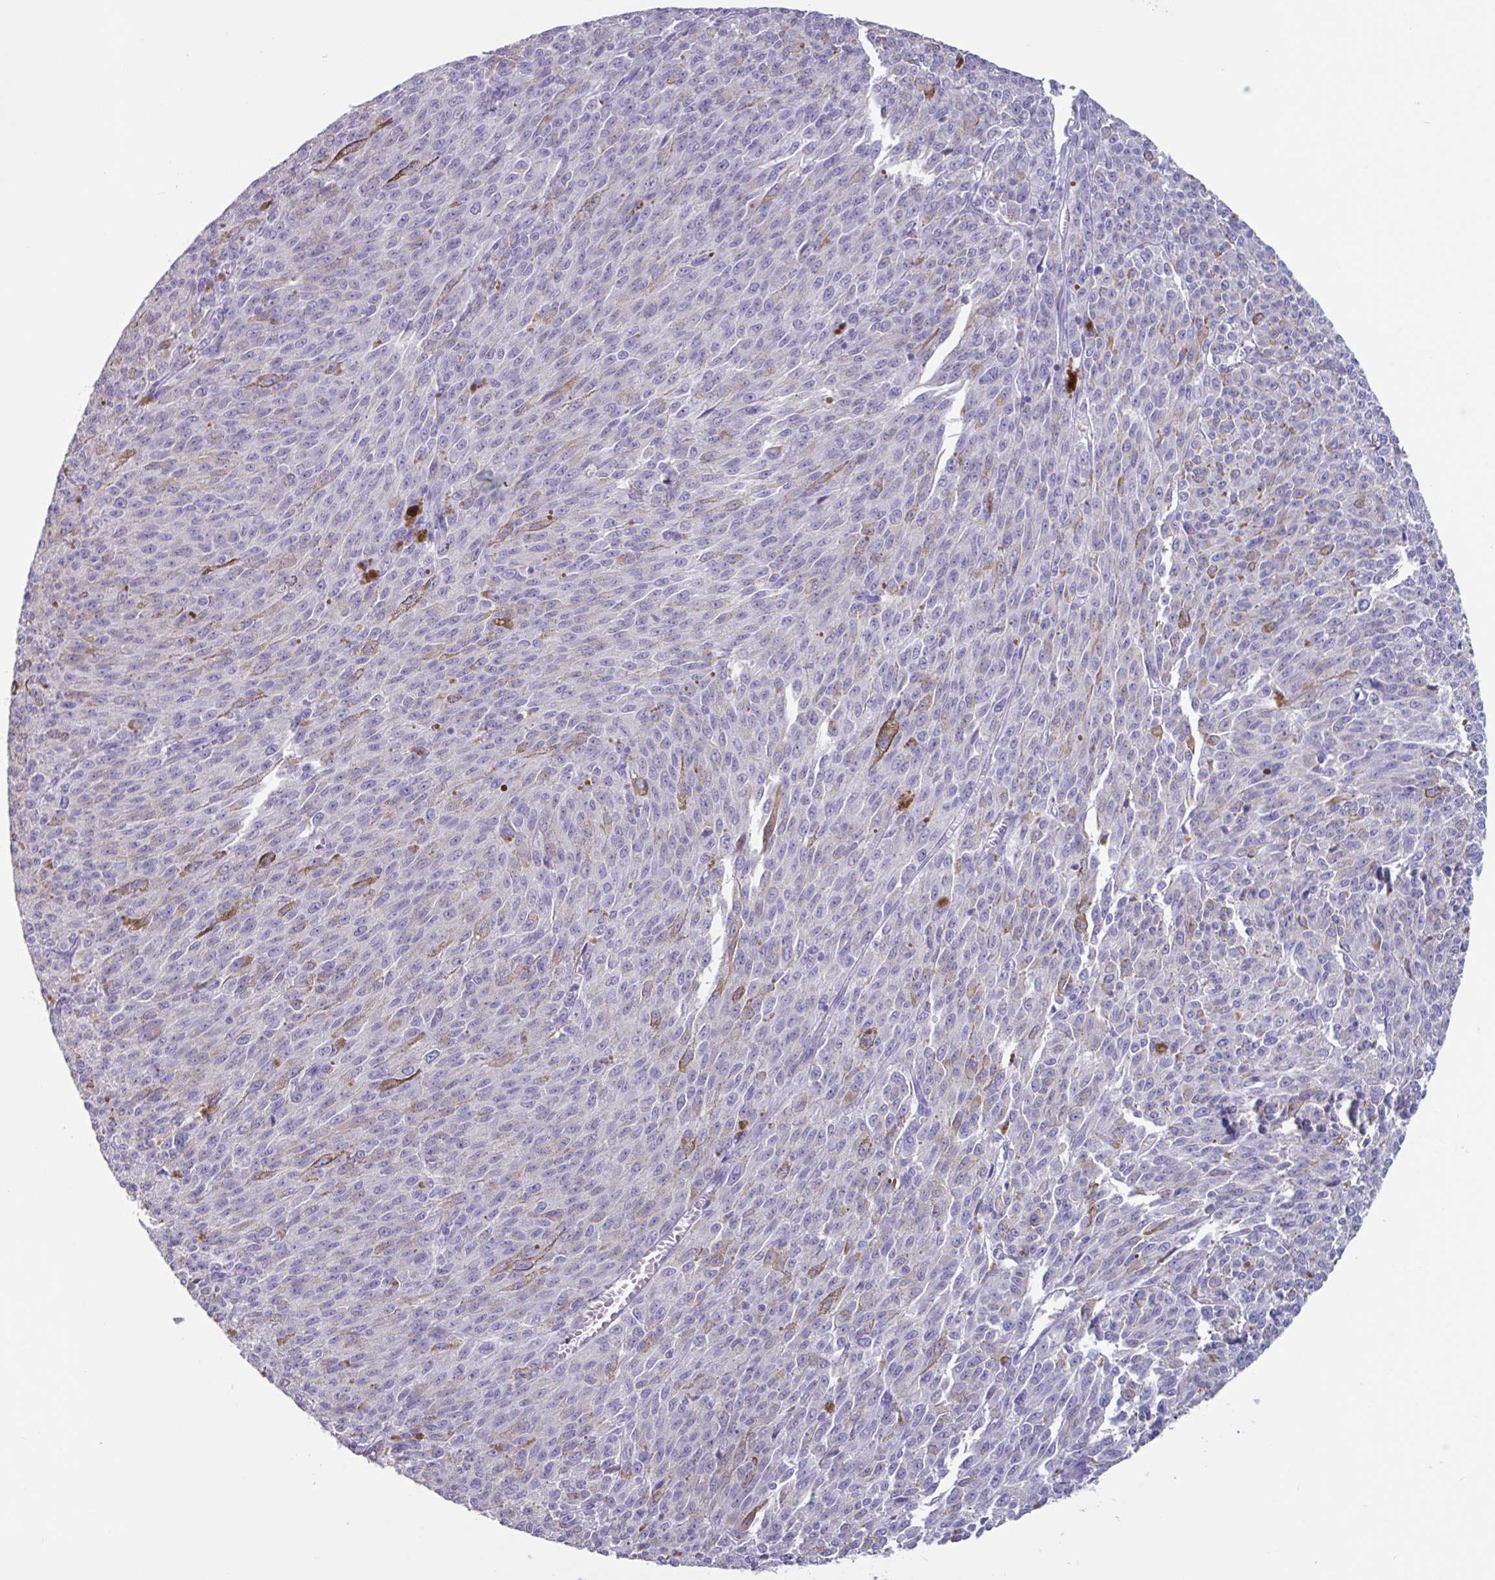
{"staining": {"intensity": "negative", "quantity": "none", "location": "none"}, "tissue": "melanoma", "cell_type": "Tumor cells", "image_type": "cancer", "snomed": [{"axis": "morphology", "description": "Malignant melanoma, NOS"}, {"axis": "topography", "description": "Skin"}], "caption": "IHC histopathology image of human melanoma stained for a protein (brown), which reveals no staining in tumor cells. Nuclei are stained in blue.", "gene": "OR2T10", "patient": {"sex": "female", "age": 52}}